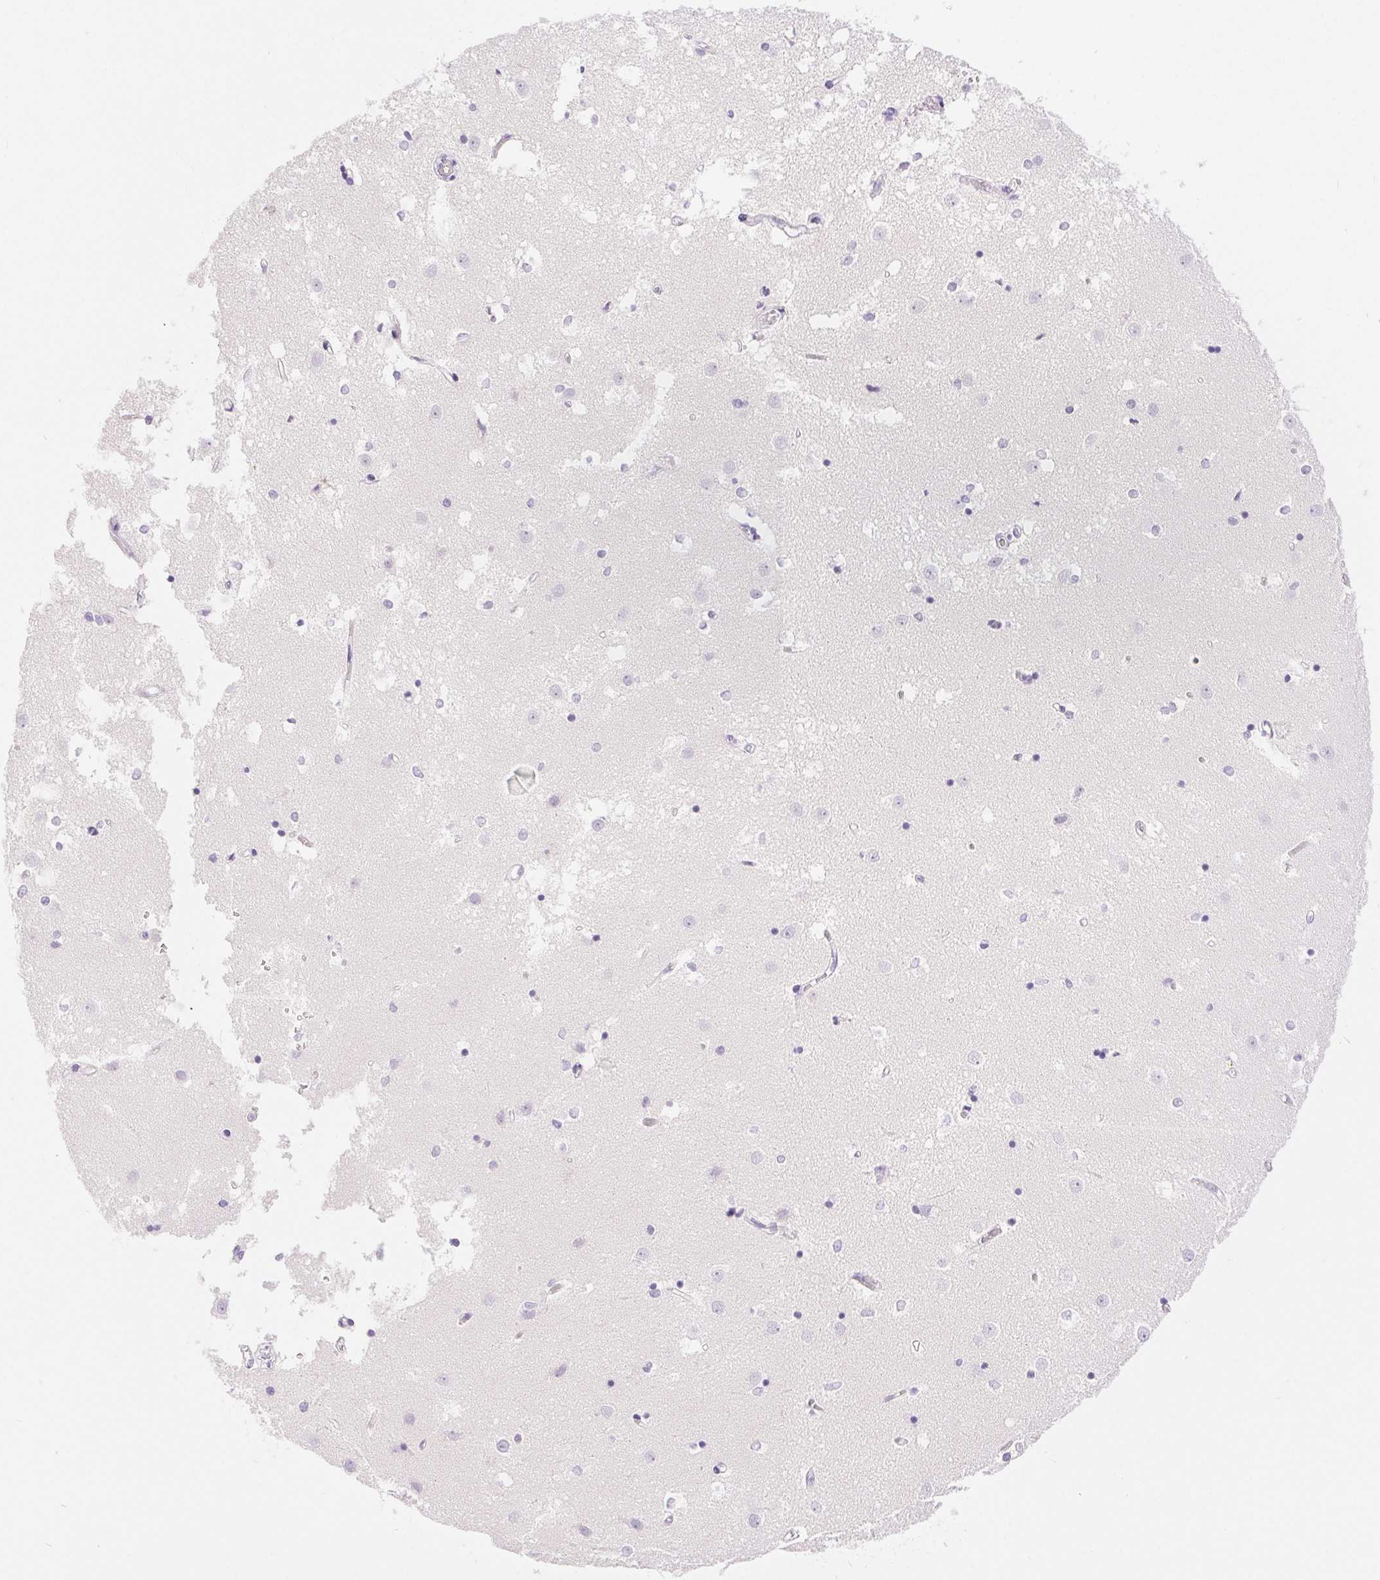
{"staining": {"intensity": "negative", "quantity": "none", "location": "none"}, "tissue": "caudate", "cell_type": "Glial cells", "image_type": "normal", "snomed": [{"axis": "morphology", "description": "Normal tissue, NOS"}, {"axis": "topography", "description": "Lateral ventricle wall"}], "caption": "DAB immunohistochemical staining of benign caudate shows no significant expression in glial cells.", "gene": "XDH", "patient": {"sex": "male", "age": 54}}